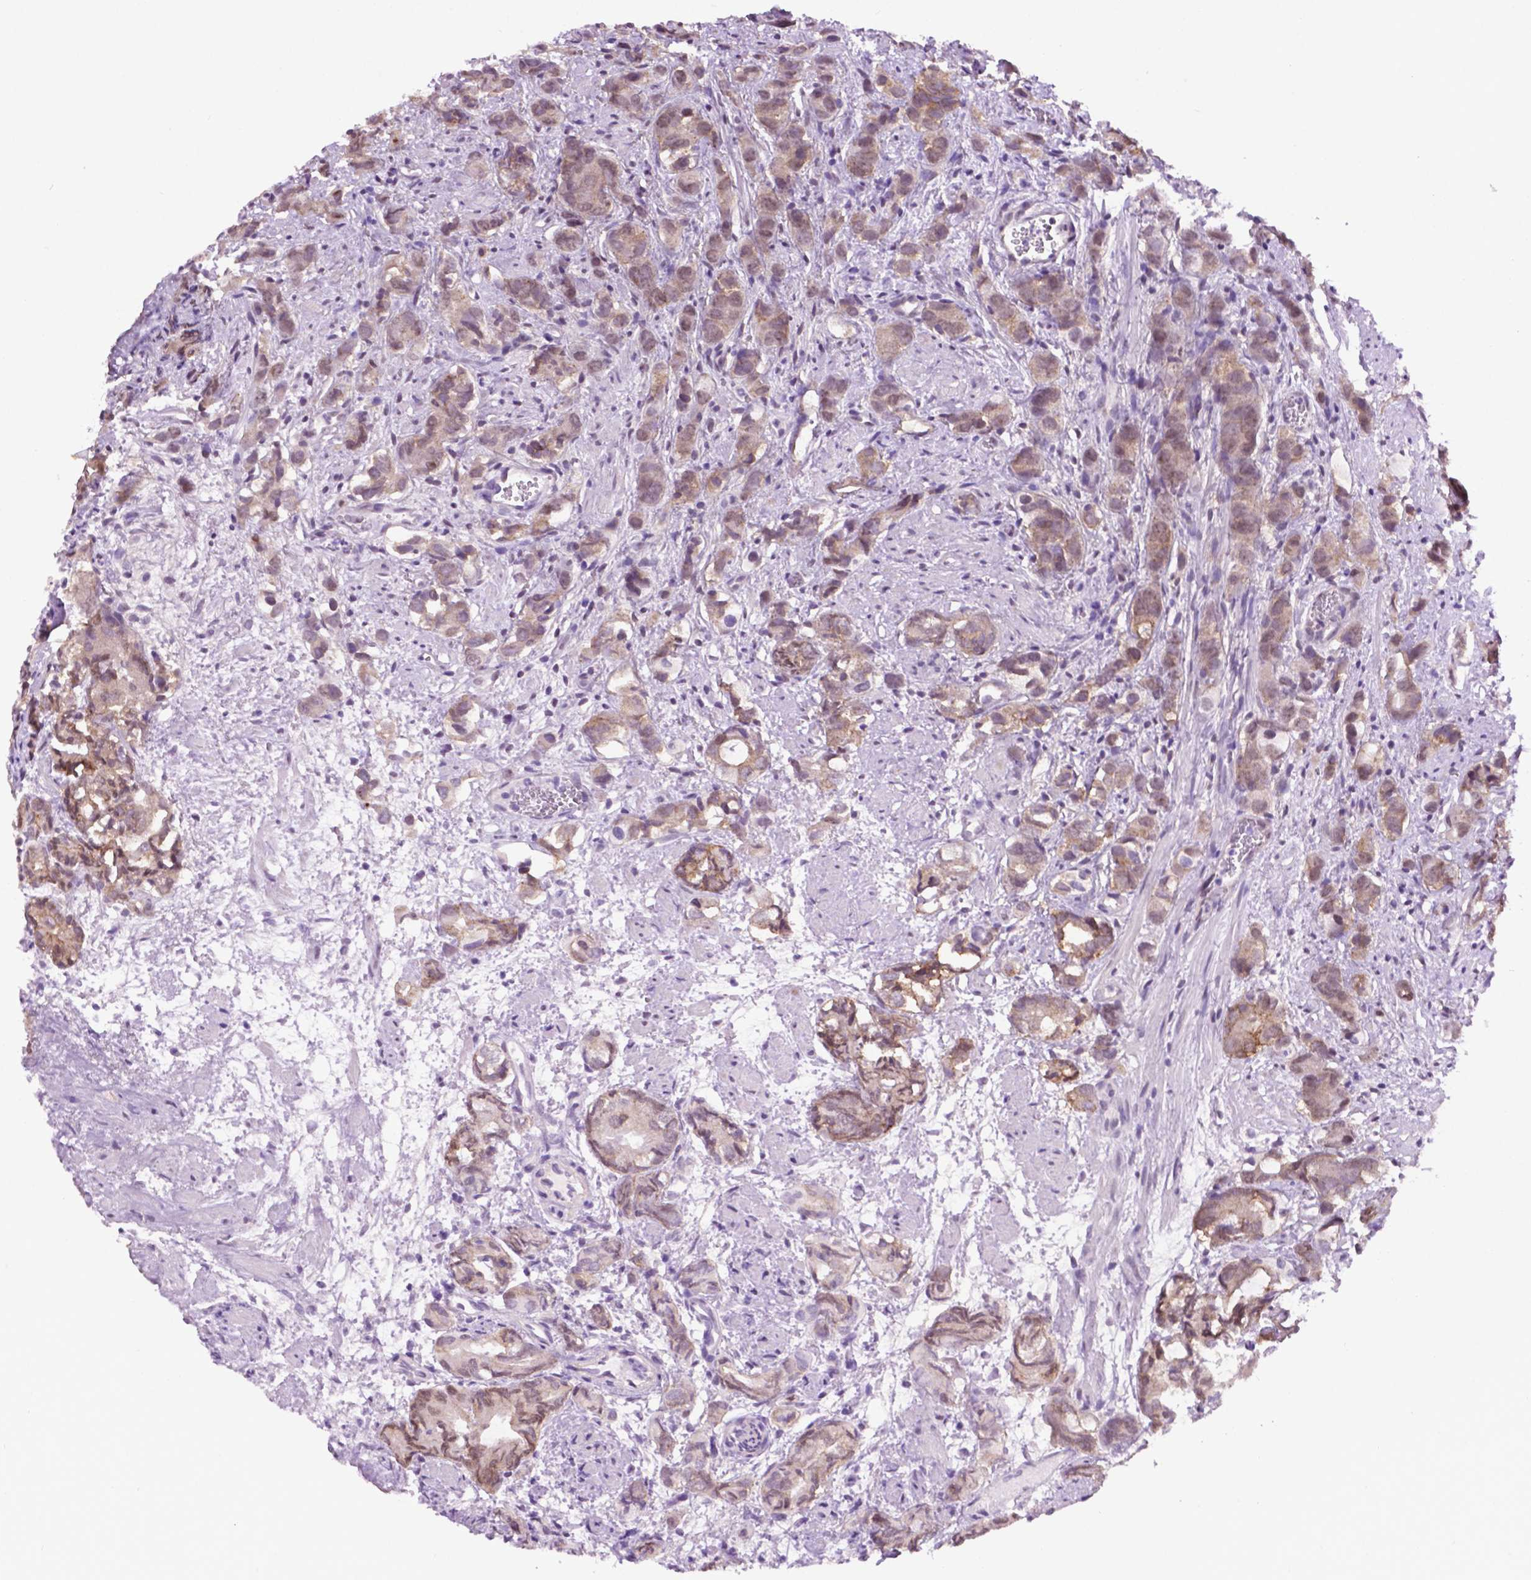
{"staining": {"intensity": "moderate", "quantity": "25%-75%", "location": "cytoplasmic/membranous,nuclear"}, "tissue": "prostate cancer", "cell_type": "Tumor cells", "image_type": "cancer", "snomed": [{"axis": "morphology", "description": "Adenocarcinoma, High grade"}, {"axis": "topography", "description": "Prostate"}], "caption": "Prostate cancer (adenocarcinoma (high-grade)) stained for a protein (brown) demonstrates moderate cytoplasmic/membranous and nuclear positive staining in about 25%-75% of tumor cells.", "gene": "TACSTD2", "patient": {"sex": "male", "age": 84}}